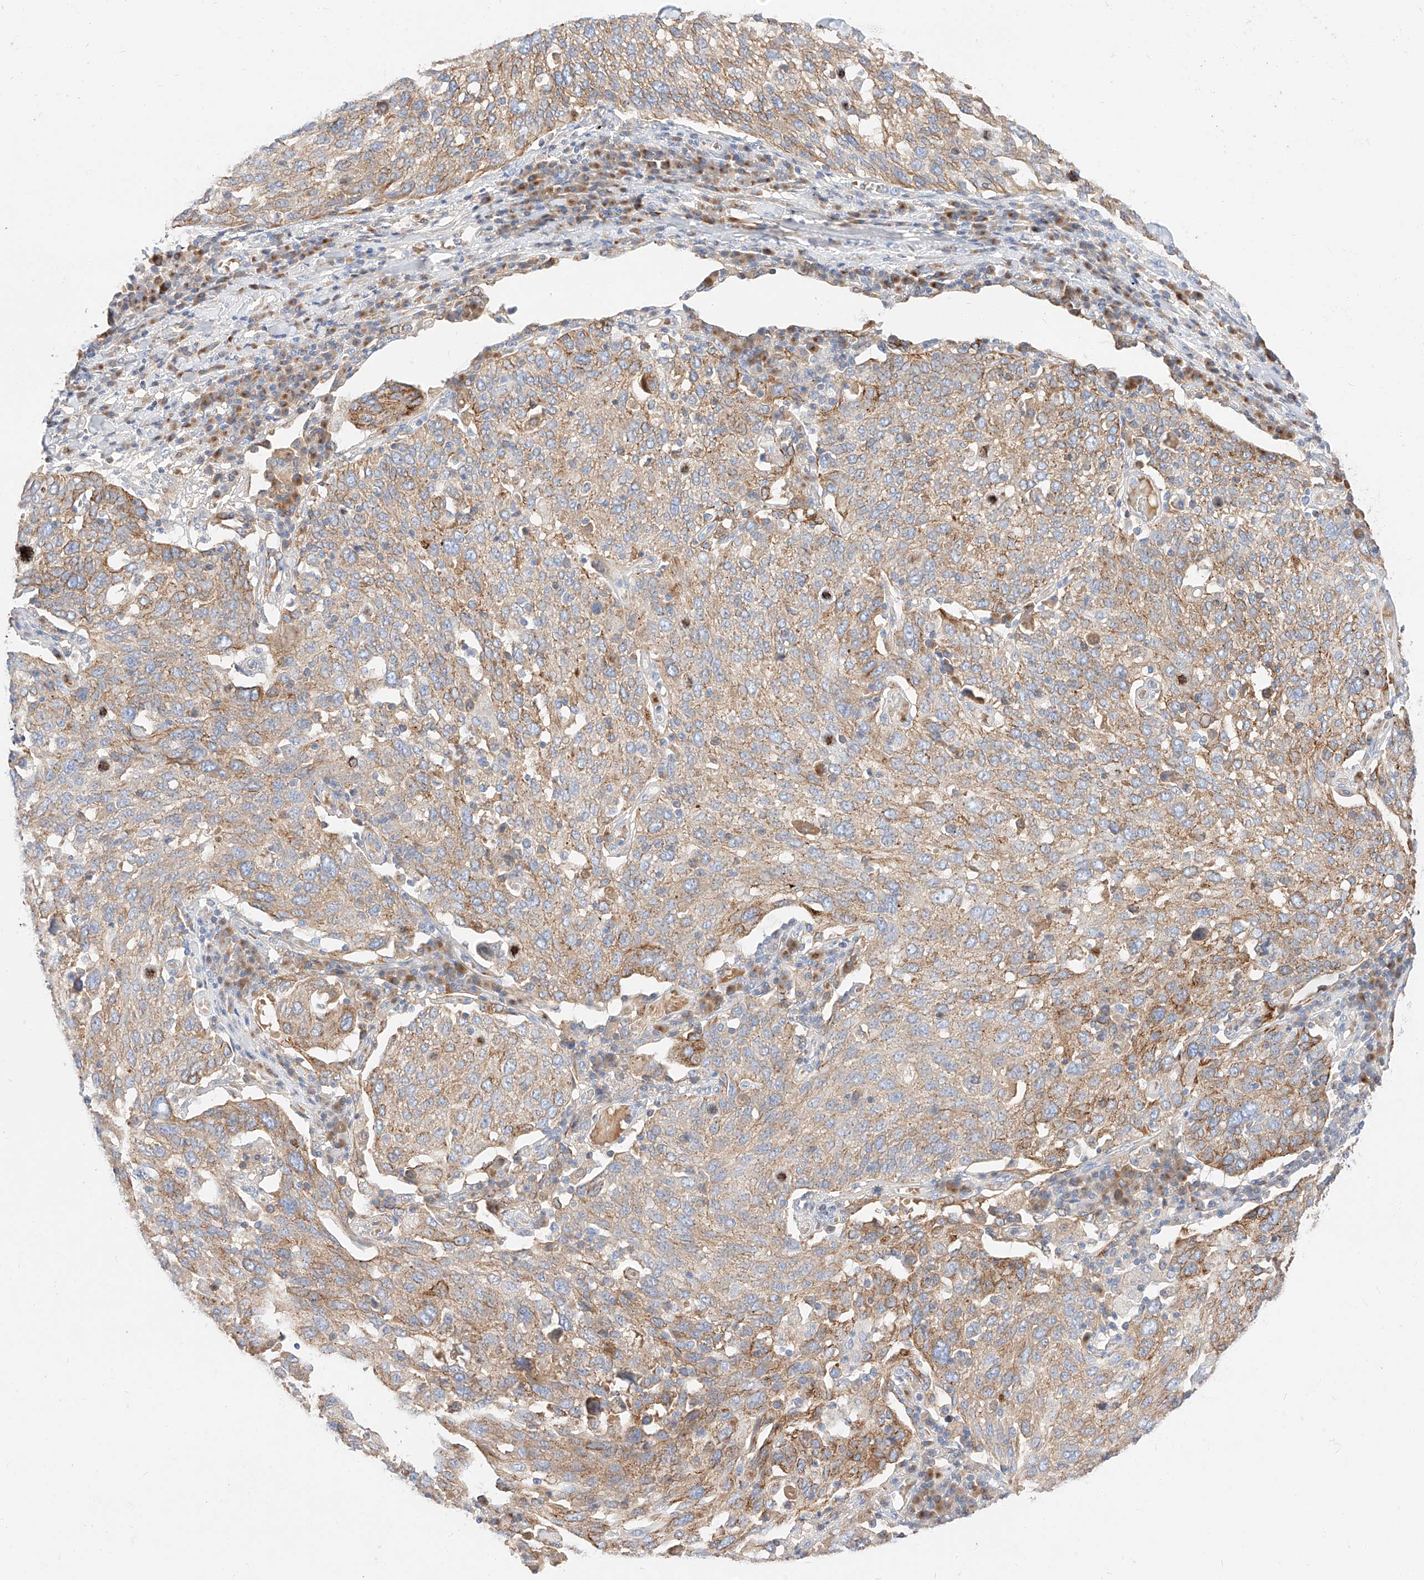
{"staining": {"intensity": "moderate", "quantity": "25%-75%", "location": "cytoplasmic/membranous"}, "tissue": "lung cancer", "cell_type": "Tumor cells", "image_type": "cancer", "snomed": [{"axis": "morphology", "description": "Squamous cell carcinoma, NOS"}, {"axis": "topography", "description": "Lung"}], "caption": "Immunohistochemistry (IHC) photomicrograph of lung cancer stained for a protein (brown), which exhibits medium levels of moderate cytoplasmic/membranous positivity in about 25%-75% of tumor cells.", "gene": "MAP7", "patient": {"sex": "male", "age": 65}}